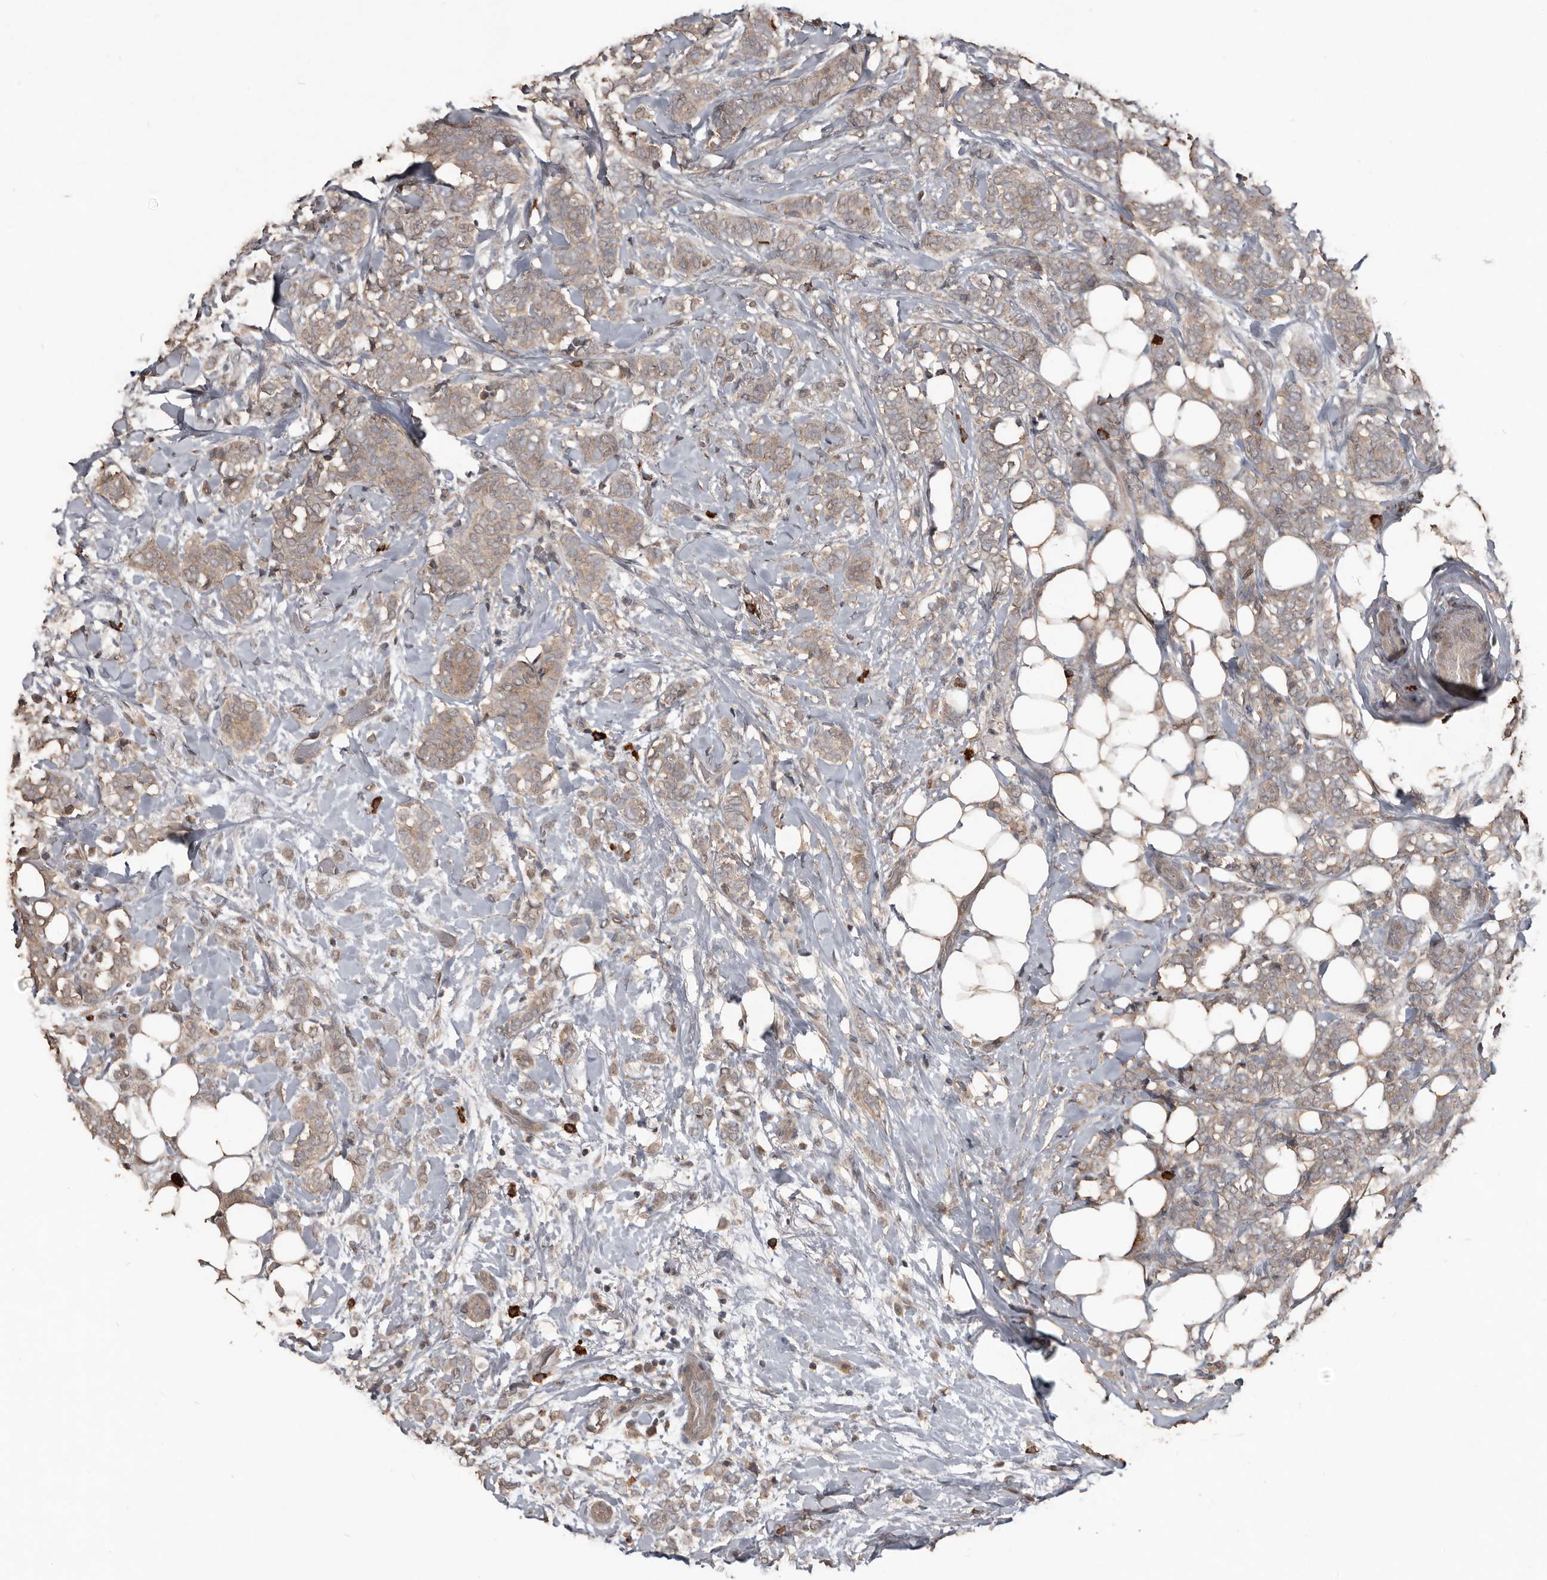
{"staining": {"intensity": "weak", "quantity": ">75%", "location": "cytoplasmic/membranous"}, "tissue": "breast cancer", "cell_type": "Tumor cells", "image_type": "cancer", "snomed": [{"axis": "morphology", "description": "Lobular carcinoma"}, {"axis": "topography", "description": "Breast"}], "caption": "Brown immunohistochemical staining in human breast cancer (lobular carcinoma) shows weak cytoplasmic/membranous expression in approximately >75% of tumor cells.", "gene": "BAMBI", "patient": {"sex": "female", "age": 50}}